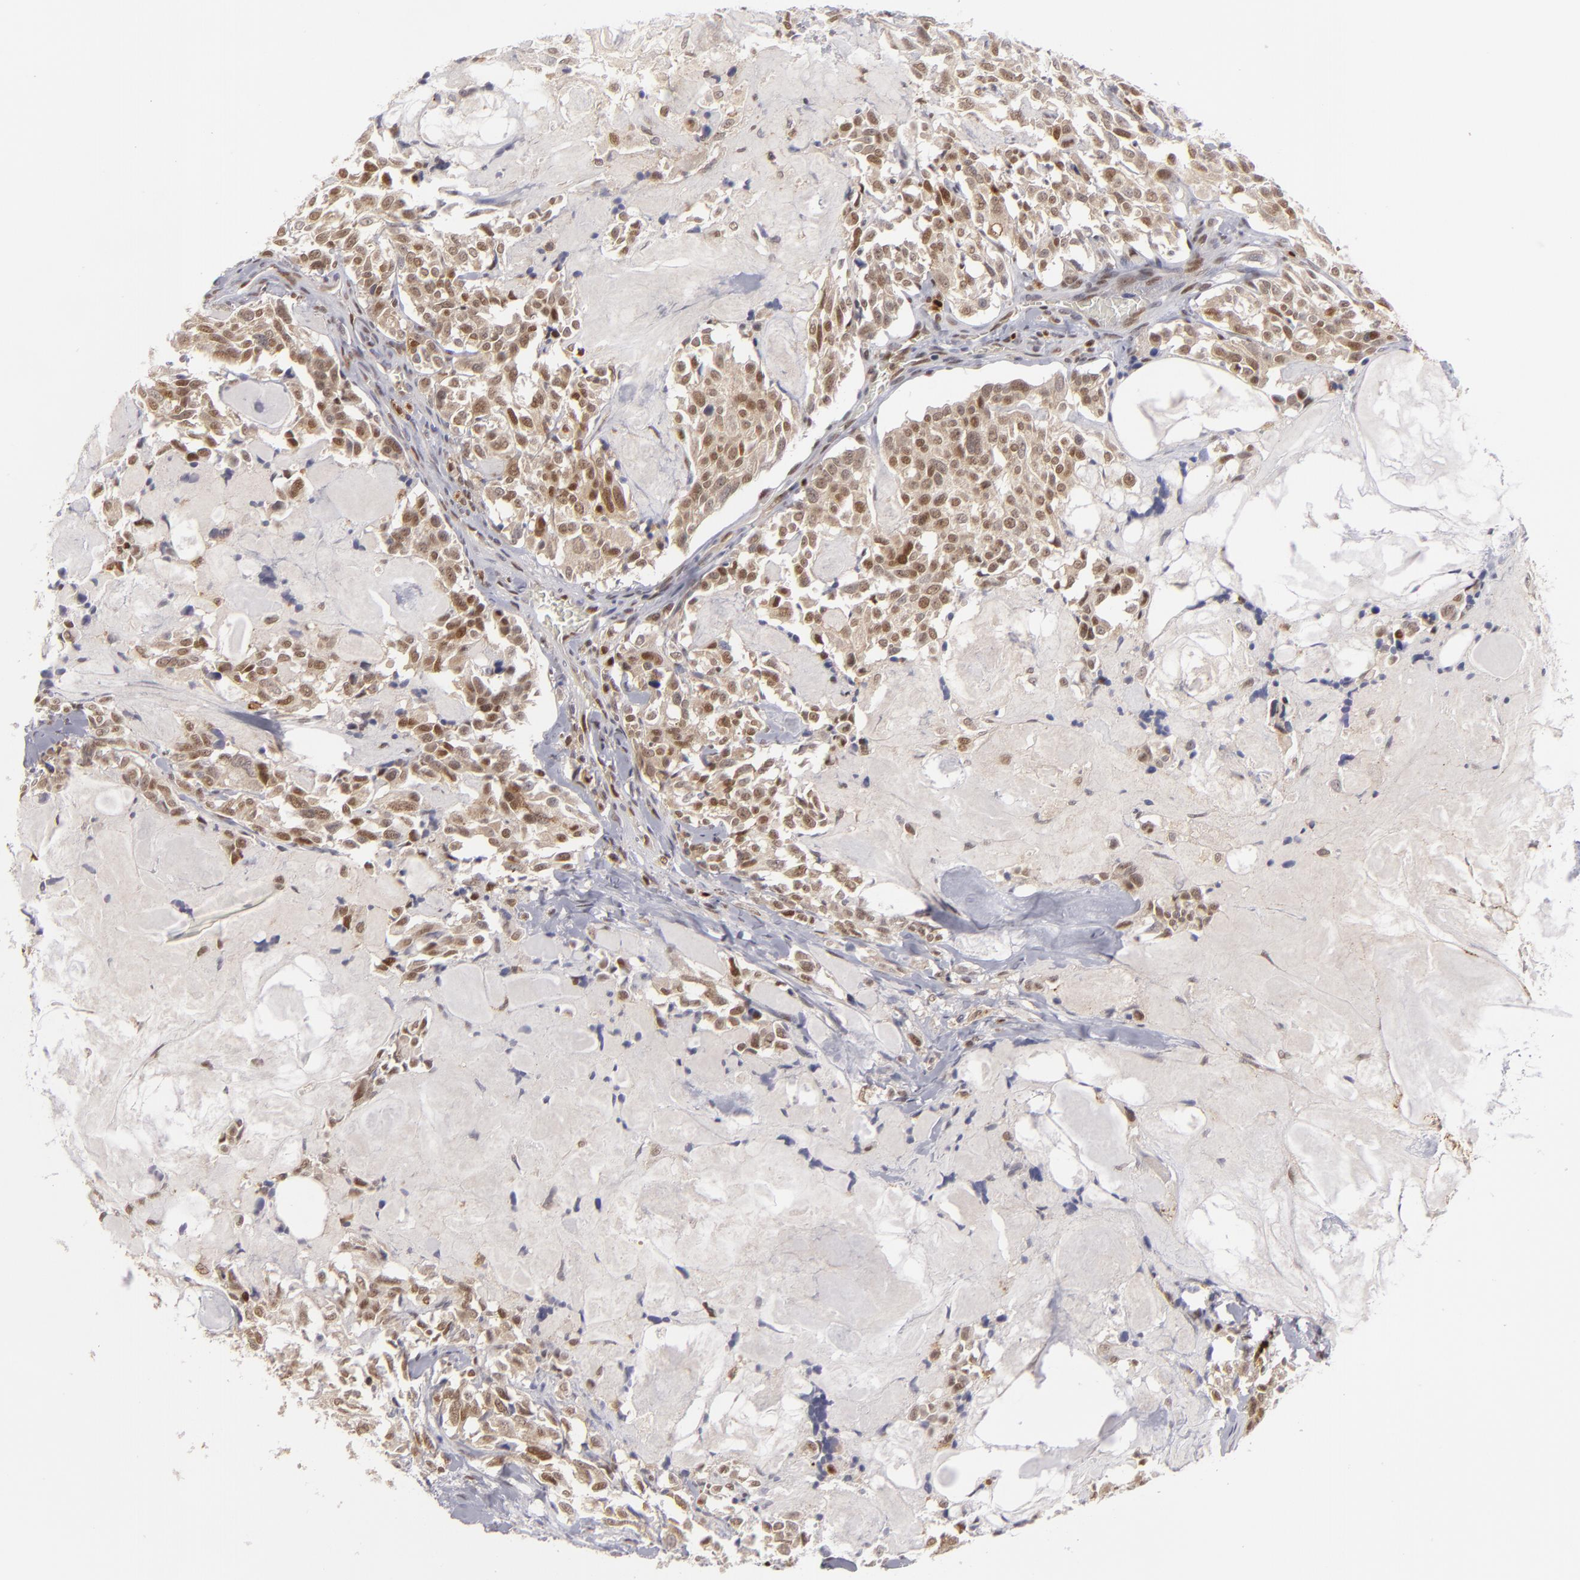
{"staining": {"intensity": "moderate", "quantity": ">75%", "location": "cytoplasmic/membranous,nuclear"}, "tissue": "thyroid cancer", "cell_type": "Tumor cells", "image_type": "cancer", "snomed": [{"axis": "morphology", "description": "Carcinoma, NOS"}, {"axis": "morphology", "description": "Carcinoid, malignant, NOS"}, {"axis": "topography", "description": "Thyroid gland"}], "caption": "Brown immunohistochemical staining in thyroid carcinoma displays moderate cytoplasmic/membranous and nuclear positivity in about >75% of tumor cells.", "gene": "GSR", "patient": {"sex": "male", "age": 33}}